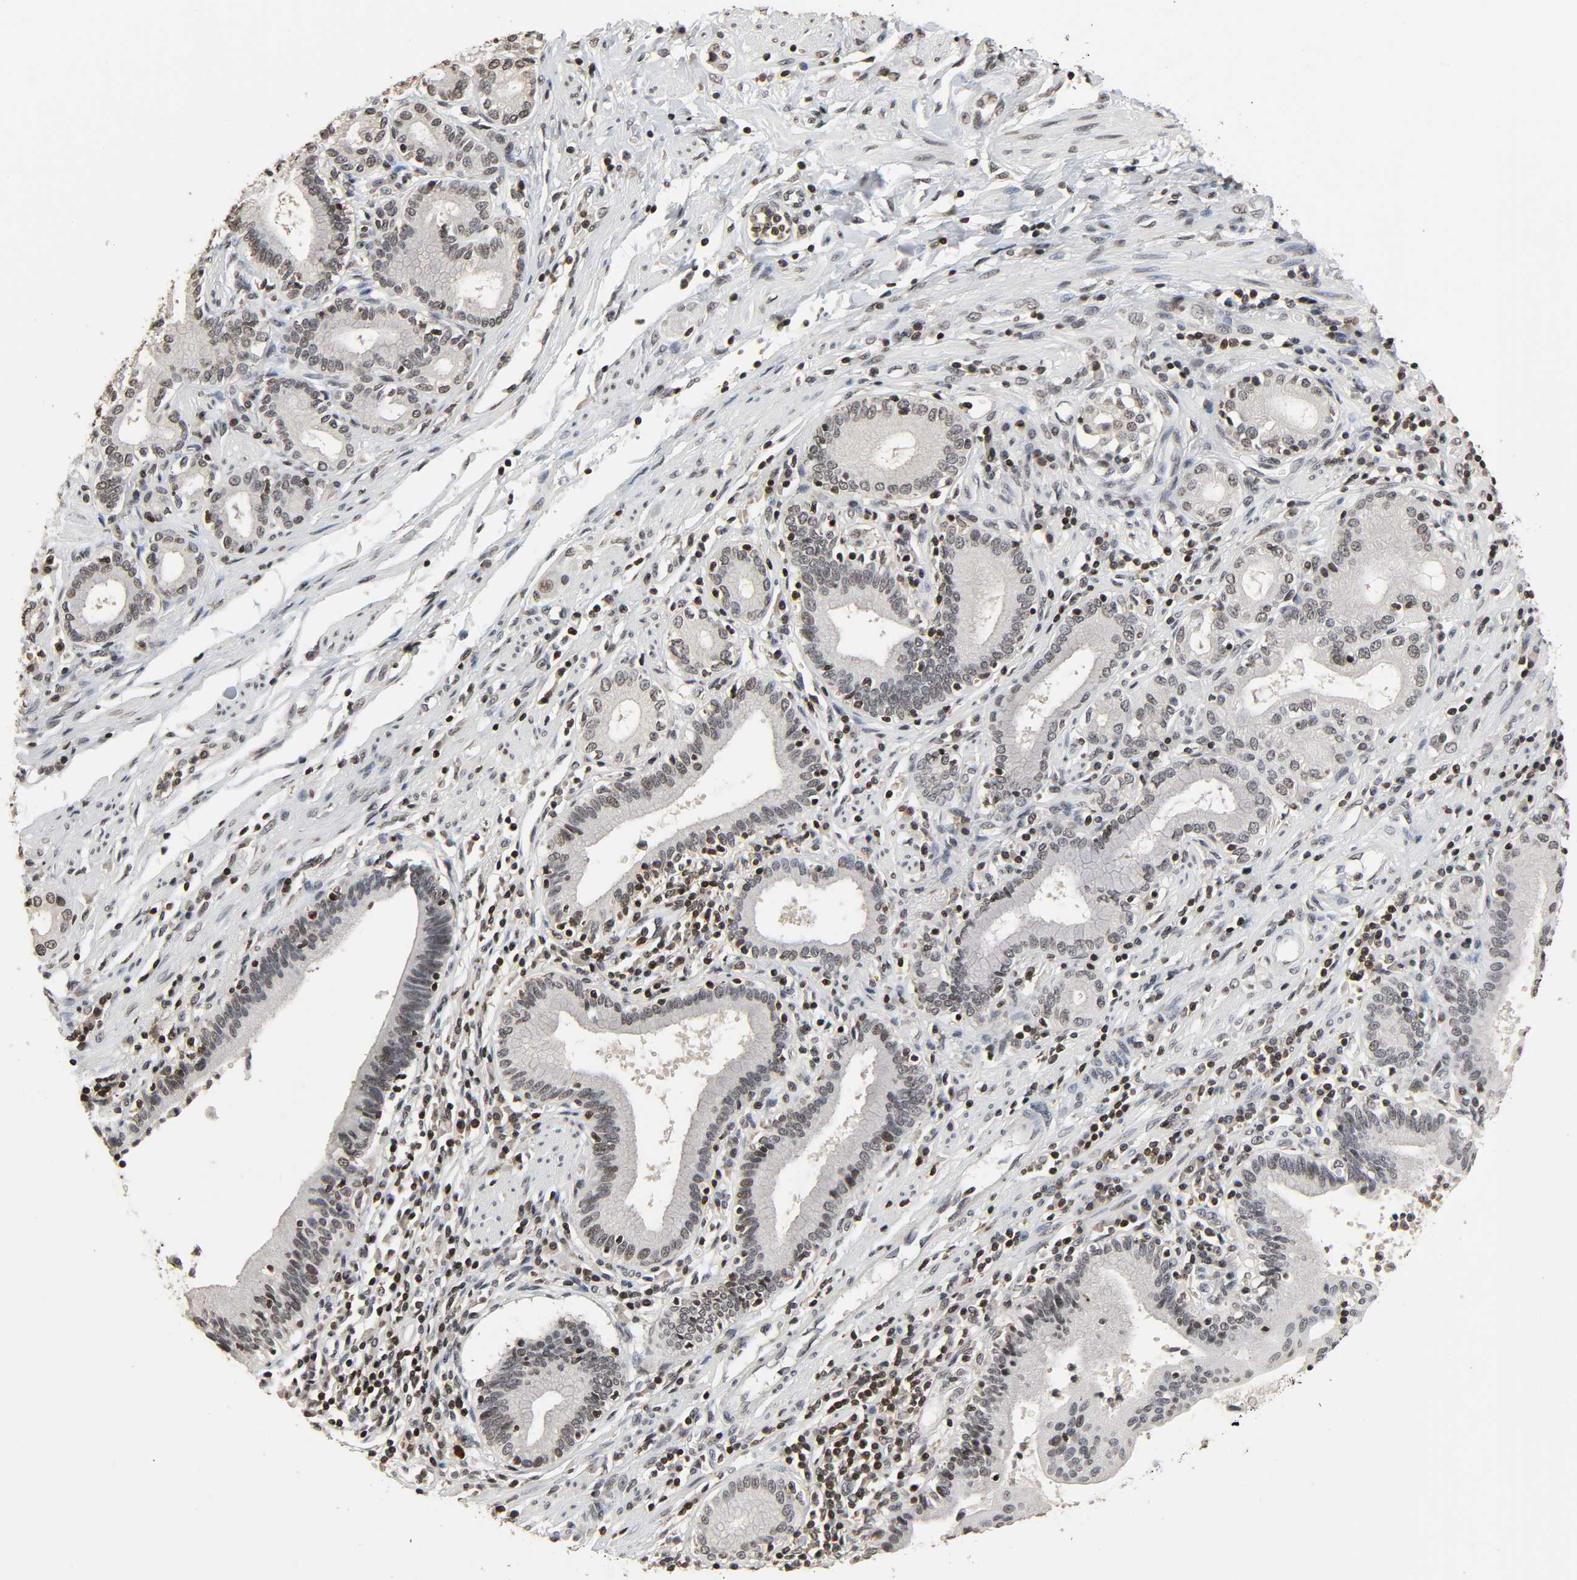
{"staining": {"intensity": "negative", "quantity": "none", "location": "none"}, "tissue": "pancreatic cancer", "cell_type": "Tumor cells", "image_type": "cancer", "snomed": [{"axis": "morphology", "description": "Adenocarcinoma, NOS"}, {"axis": "topography", "description": "Pancreas"}], "caption": "This histopathology image is of pancreatic adenocarcinoma stained with immunohistochemistry to label a protein in brown with the nuclei are counter-stained blue. There is no expression in tumor cells.", "gene": "STK4", "patient": {"sex": "female", "age": 48}}